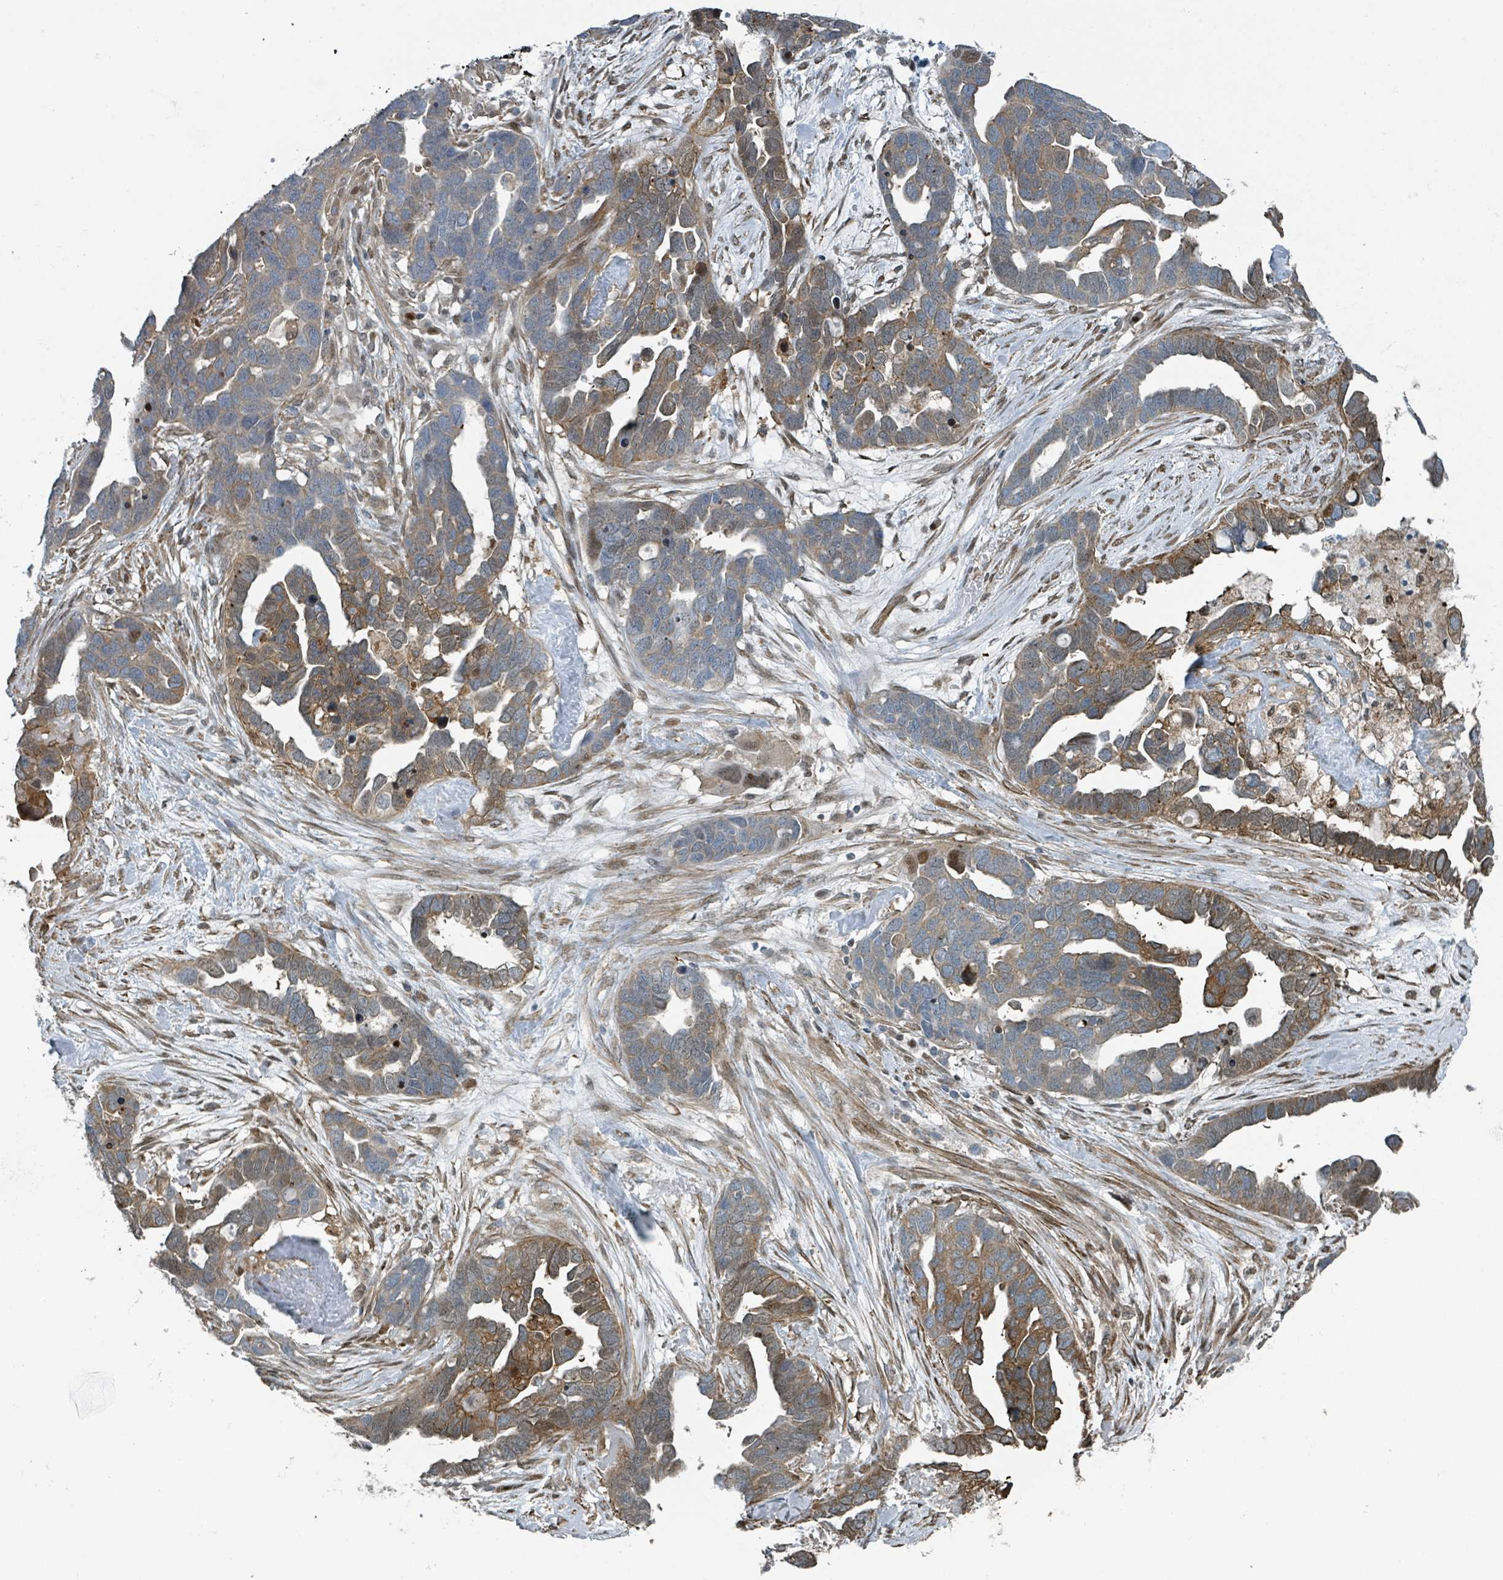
{"staining": {"intensity": "moderate", "quantity": ">75%", "location": "cytoplasmic/membranous"}, "tissue": "ovarian cancer", "cell_type": "Tumor cells", "image_type": "cancer", "snomed": [{"axis": "morphology", "description": "Cystadenocarcinoma, serous, NOS"}, {"axis": "topography", "description": "Ovary"}], "caption": "The image reveals a brown stain indicating the presence of a protein in the cytoplasmic/membranous of tumor cells in ovarian cancer.", "gene": "RHPN2", "patient": {"sex": "female", "age": 54}}